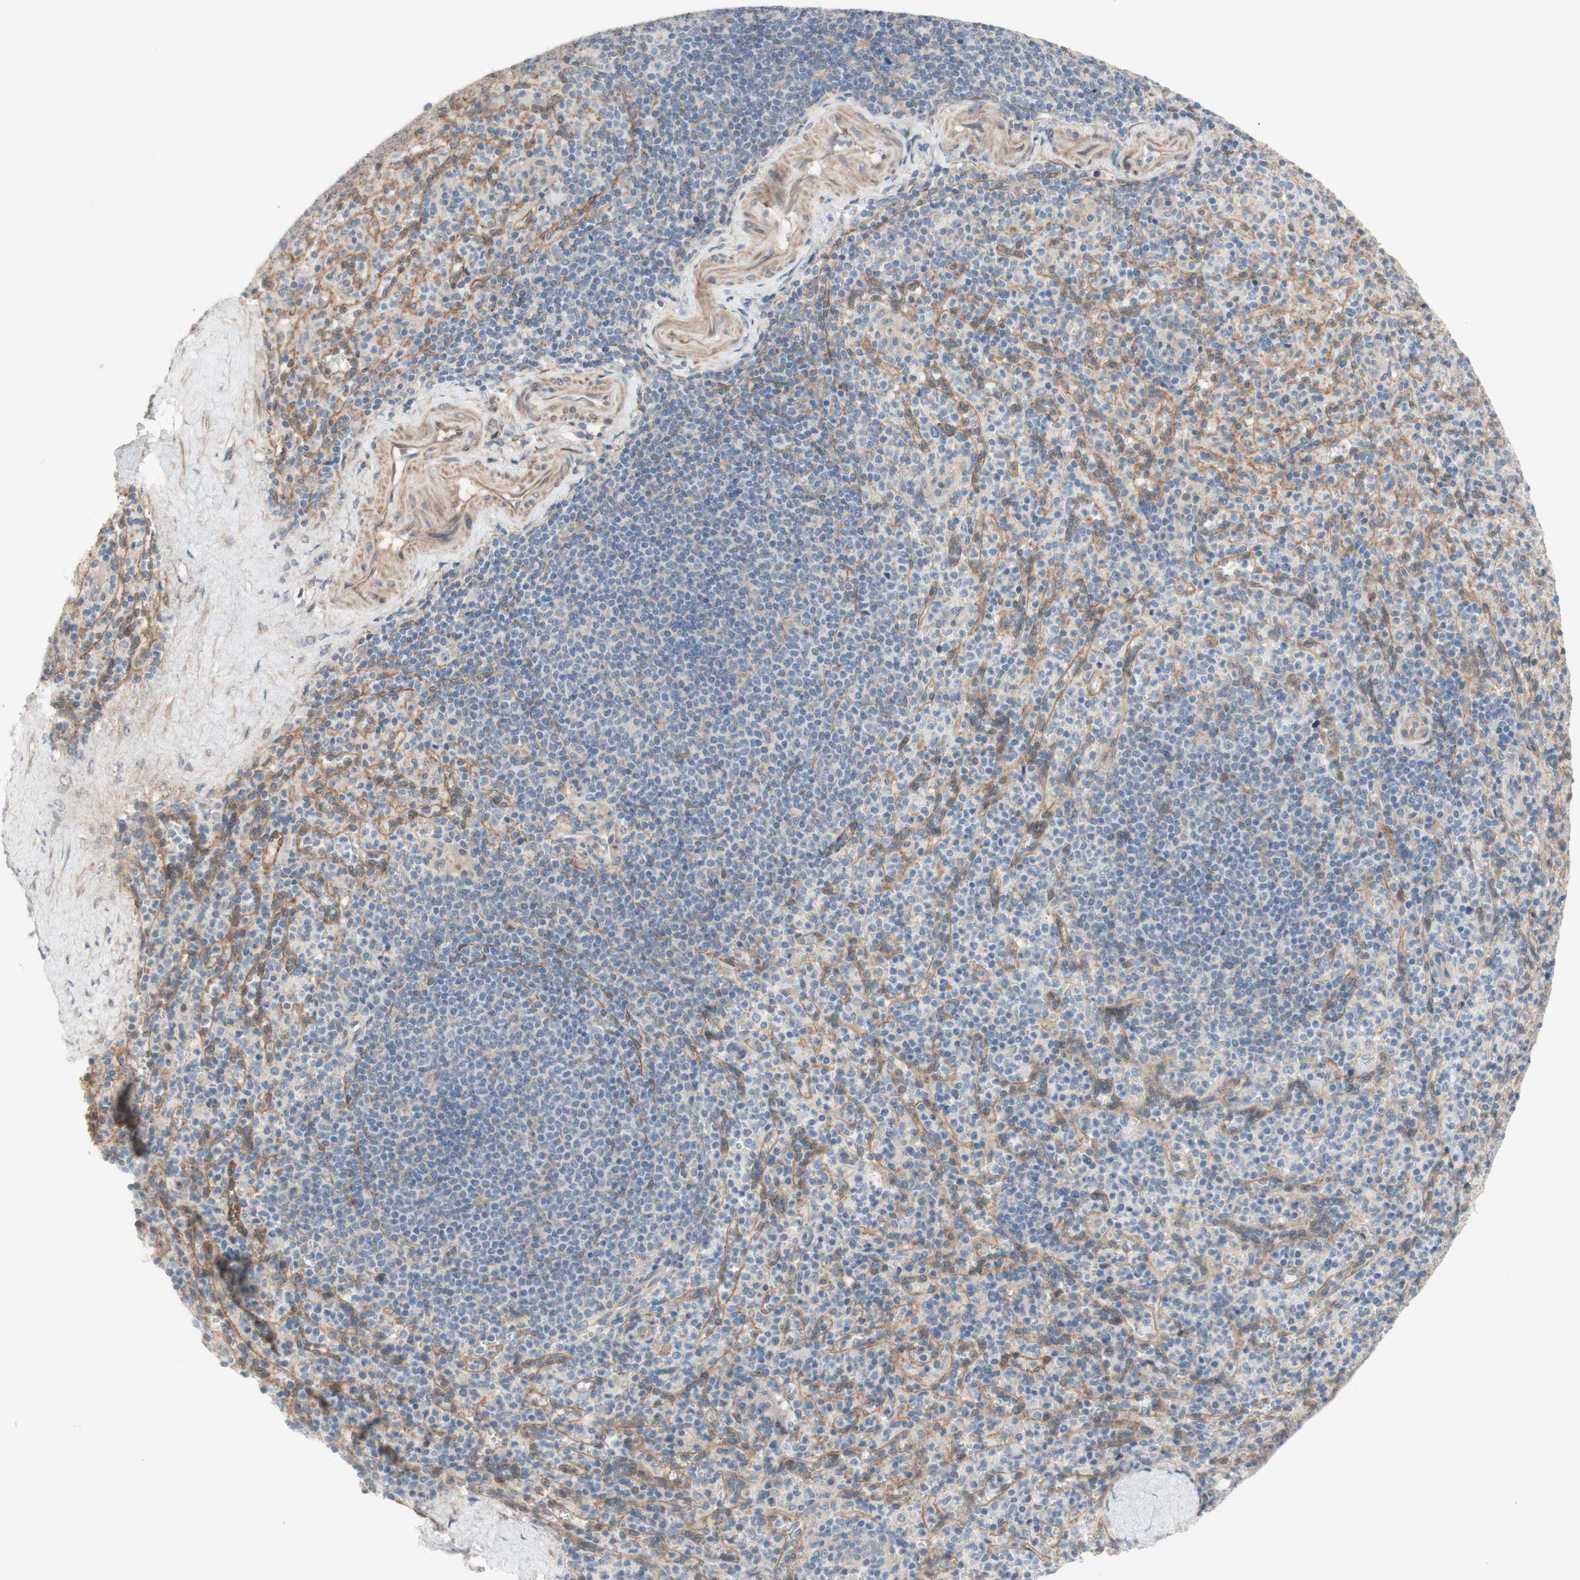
{"staining": {"intensity": "weak", "quantity": ">75%", "location": "cytoplasmic/membranous"}, "tissue": "spleen", "cell_type": "Cells in red pulp", "image_type": "normal", "snomed": [{"axis": "morphology", "description": "Normal tissue, NOS"}, {"axis": "topography", "description": "Spleen"}], "caption": "High-magnification brightfield microscopy of benign spleen stained with DAB (brown) and counterstained with hematoxylin (blue). cells in red pulp exhibit weak cytoplasmic/membranous positivity is present in about>75% of cells.", "gene": "CNN3", "patient": {"sex": "male", "age": 36}}